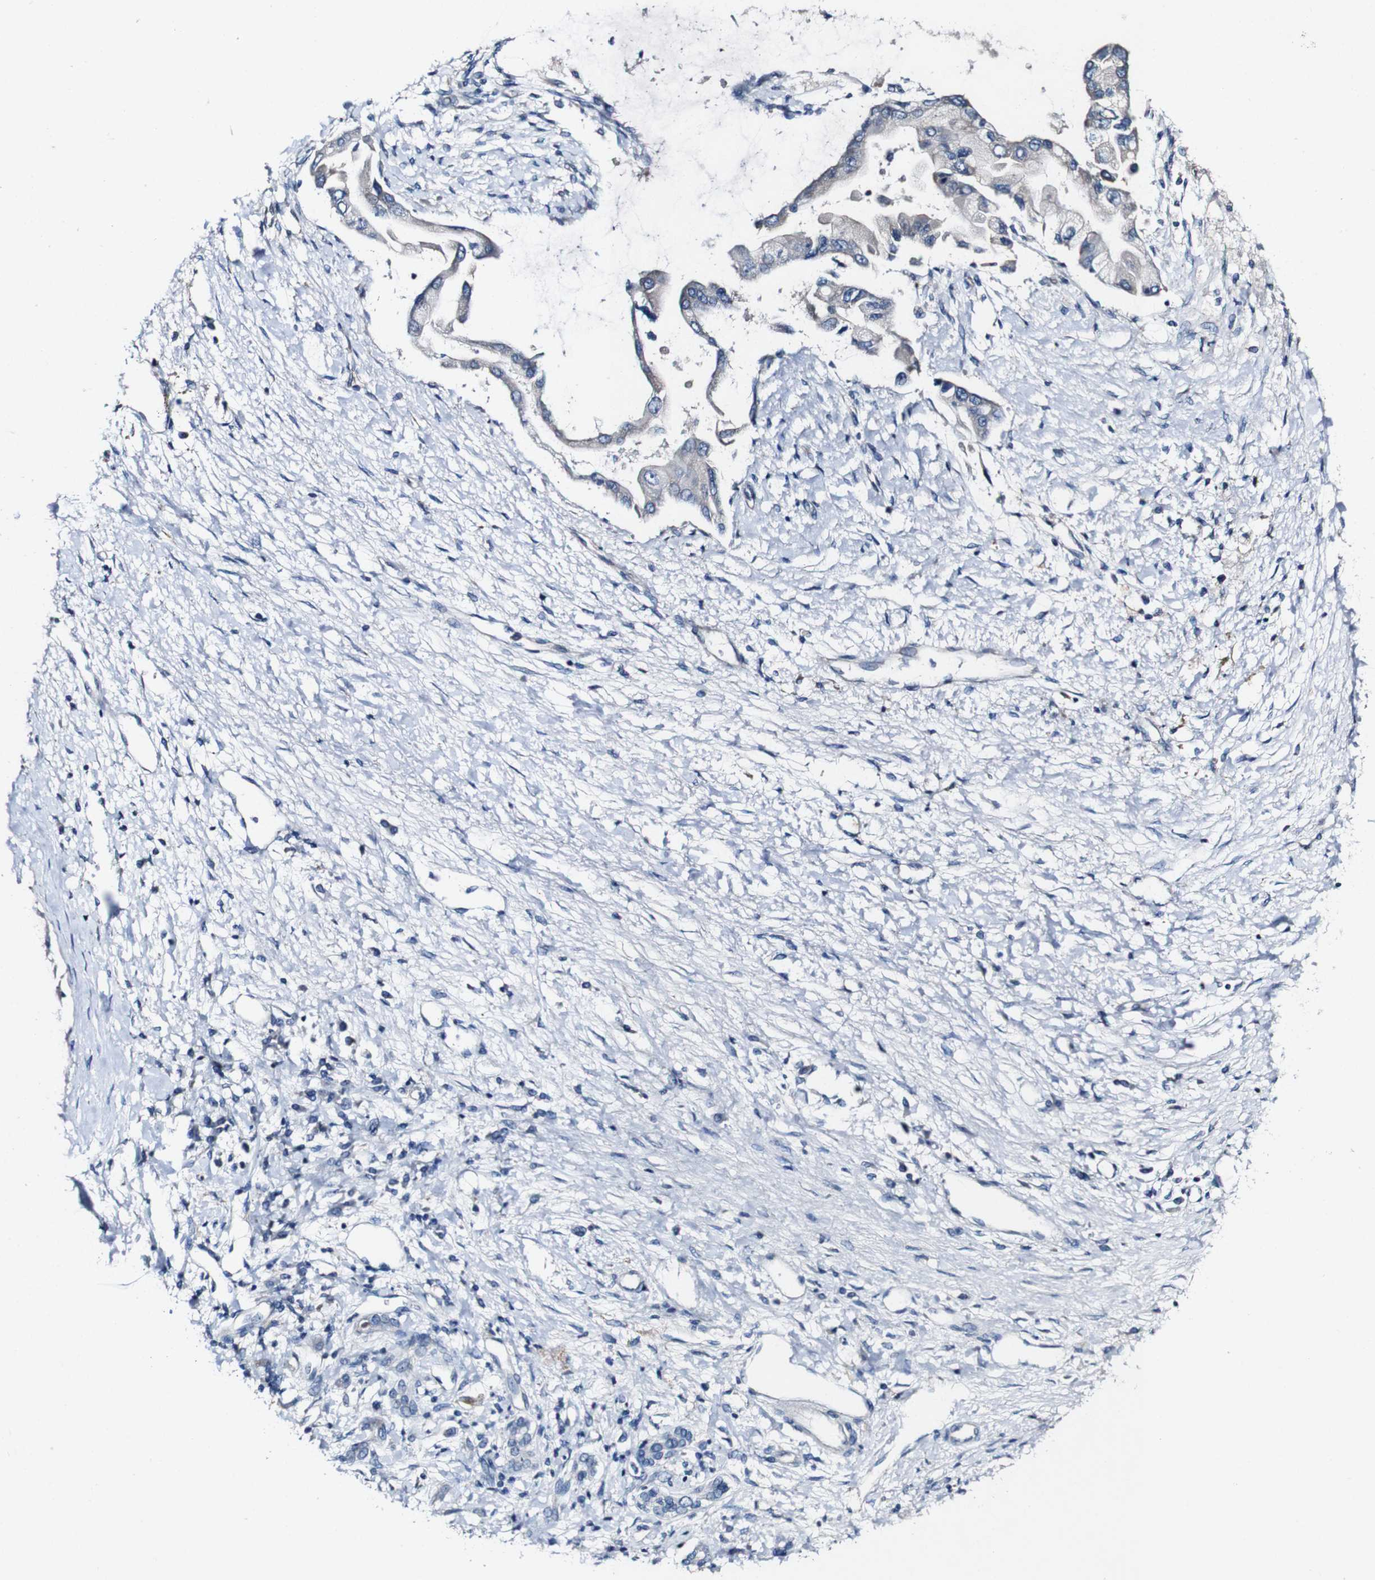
{"staining": {"intensity": "negative", "quantity": "none", "location": "none"}, "tissue": "liver cancer", "cell_type": "Tumor cells", "image_type": "cancer", "snomed": [{"axis": "morphology", "description": "Cholangiocarcinoma"}, {"axis": "topography", "description": "Liver"}], "caption": "Immunohistochemistry (IHC) of cholangiocarcinoma (liver) shows no positivity in tumor cells.", "gene": "GRAMD1A", "patient": {"sex": "male", "age": 50}}